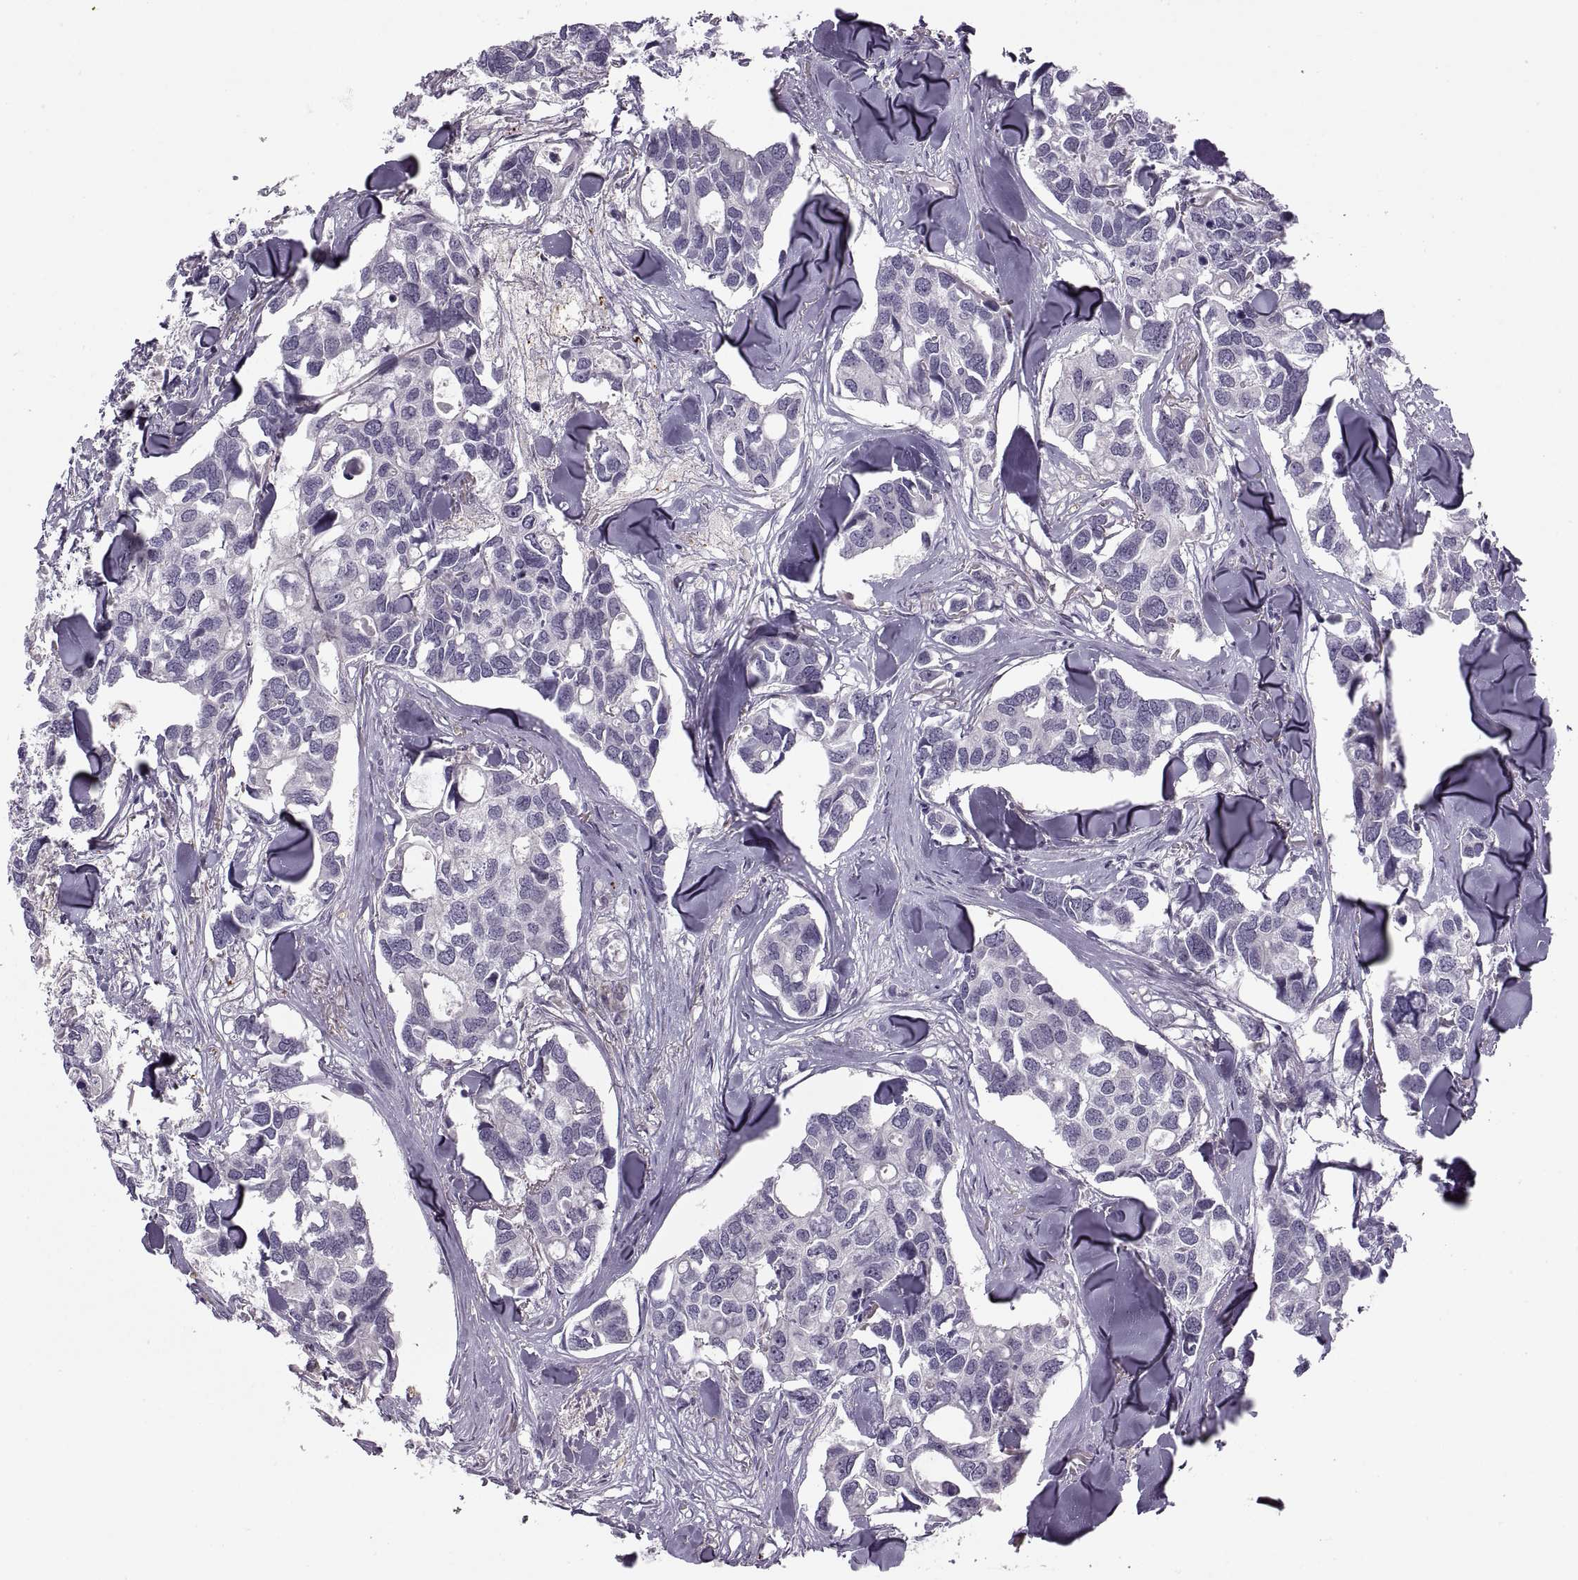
{"staining": {"intensity": "negative", "quantity": "none", "location": "none"}, "tissue": "breast cancer", "cell_type": "Tumor cells", "image_type": "cancer", "snomed": [{"axis": "morphology", "description": "Duct carcinoma"}, {"axis": "topography", "description": "Breast"}], "caption": "Immunohistochemistry histopathology image of neoplastic tissue: breast cancer (invasive ductal carcinoma) stained with DAB shows no significant protein positivity in tumor cells. (Immunohistochemistry (ihc), brightfield microscopy, high magnification).", "gene": "H2AP", "patient": {"sex": "female", "age": 83}}